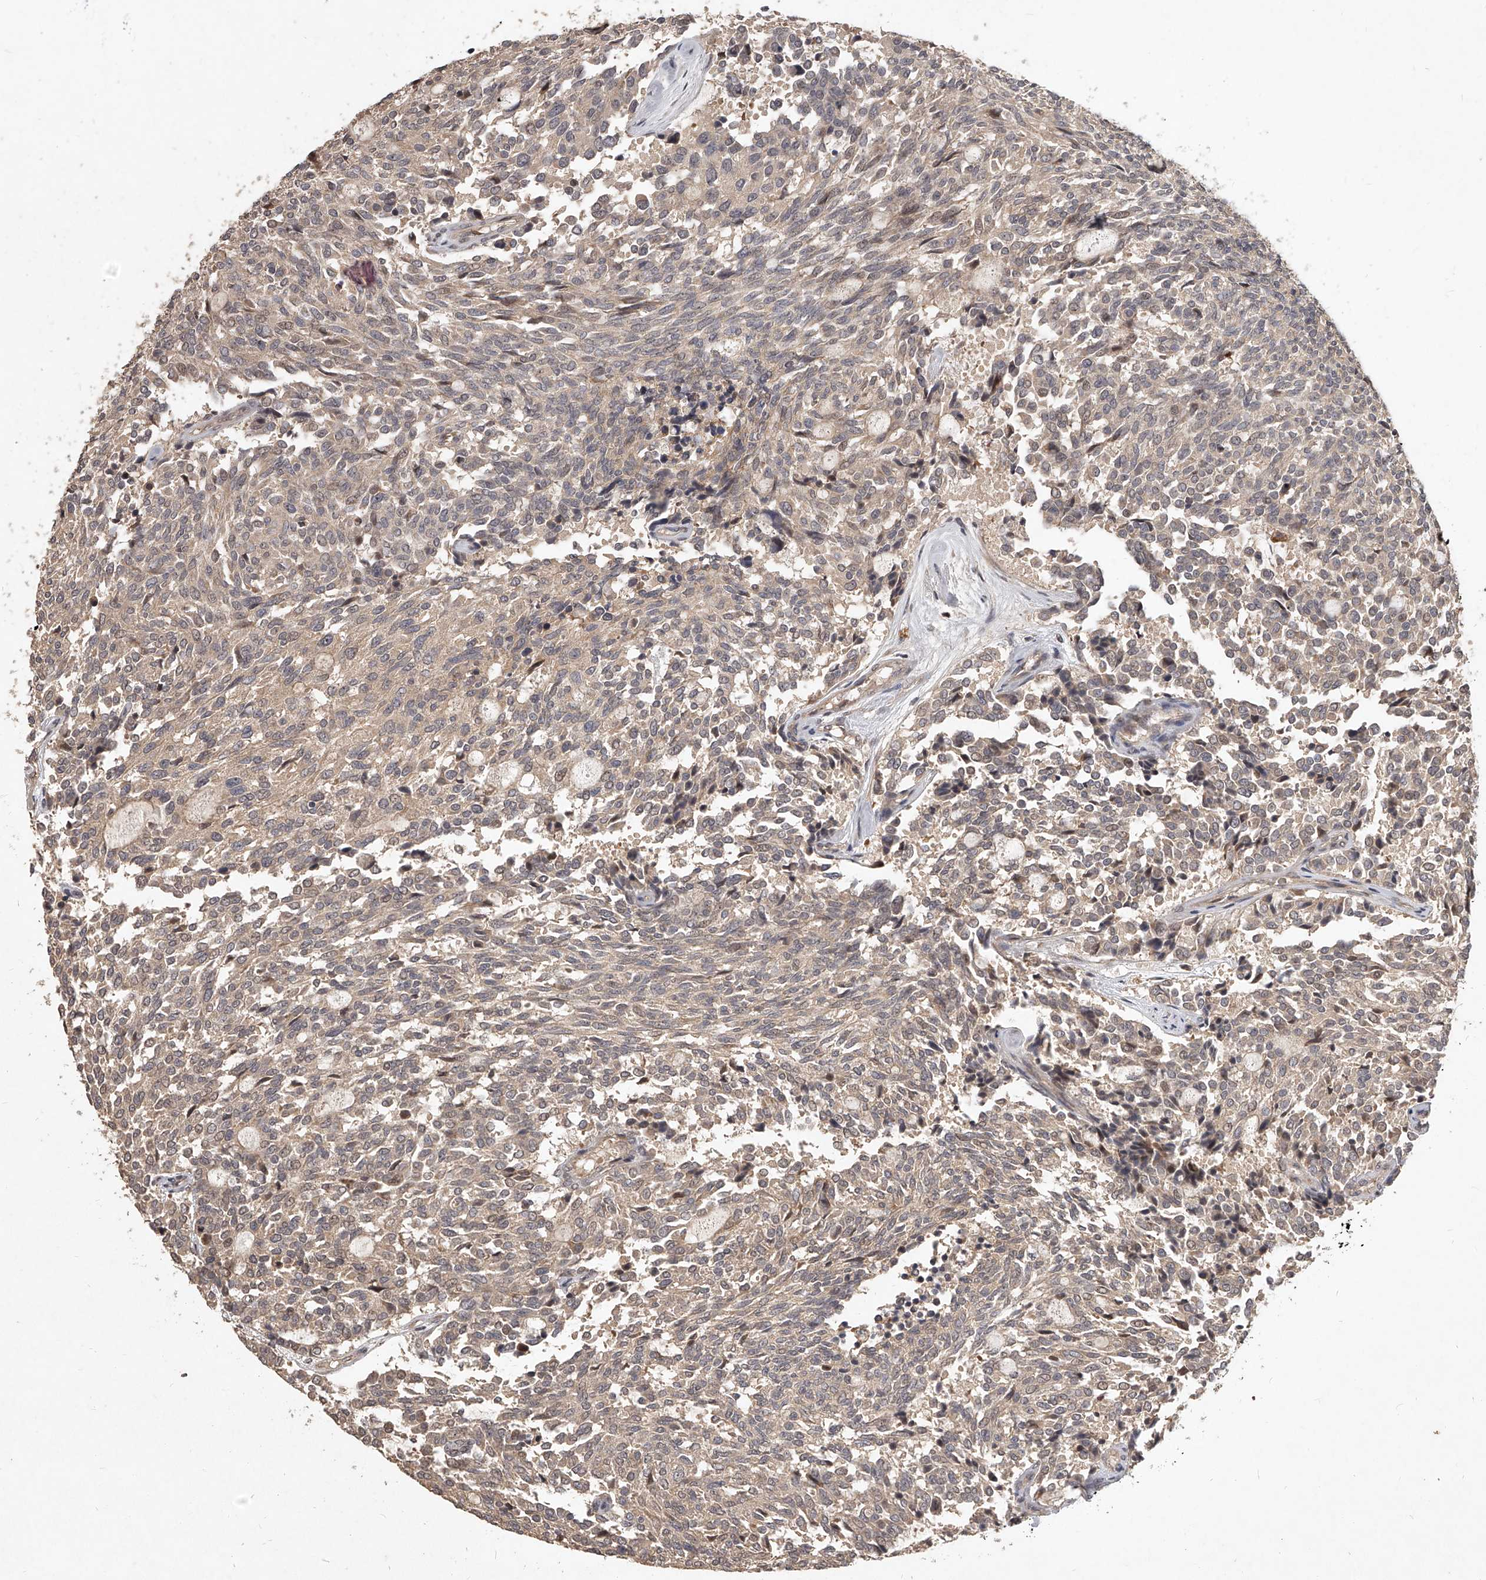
{"staining": {"intensity": "weak", "quantity": "25%-75%", "location": "cytoplasmic/membranous"}, "tissue": "carcinoid", "cell_type": "Tumor cells", "image_type": "cancer", "snomed": [{"axis": "morphology", "description": "Carcinoid, malignant, NOS"}, {"axis": "topography", "description": "Pancreas"}], "caption": "Human malignant carcinoid stained with a protein marker demonstrates weak staining in tumor cells.", "gene": "SLC37A1", "patient": {"sex": "female", "age": 54}}